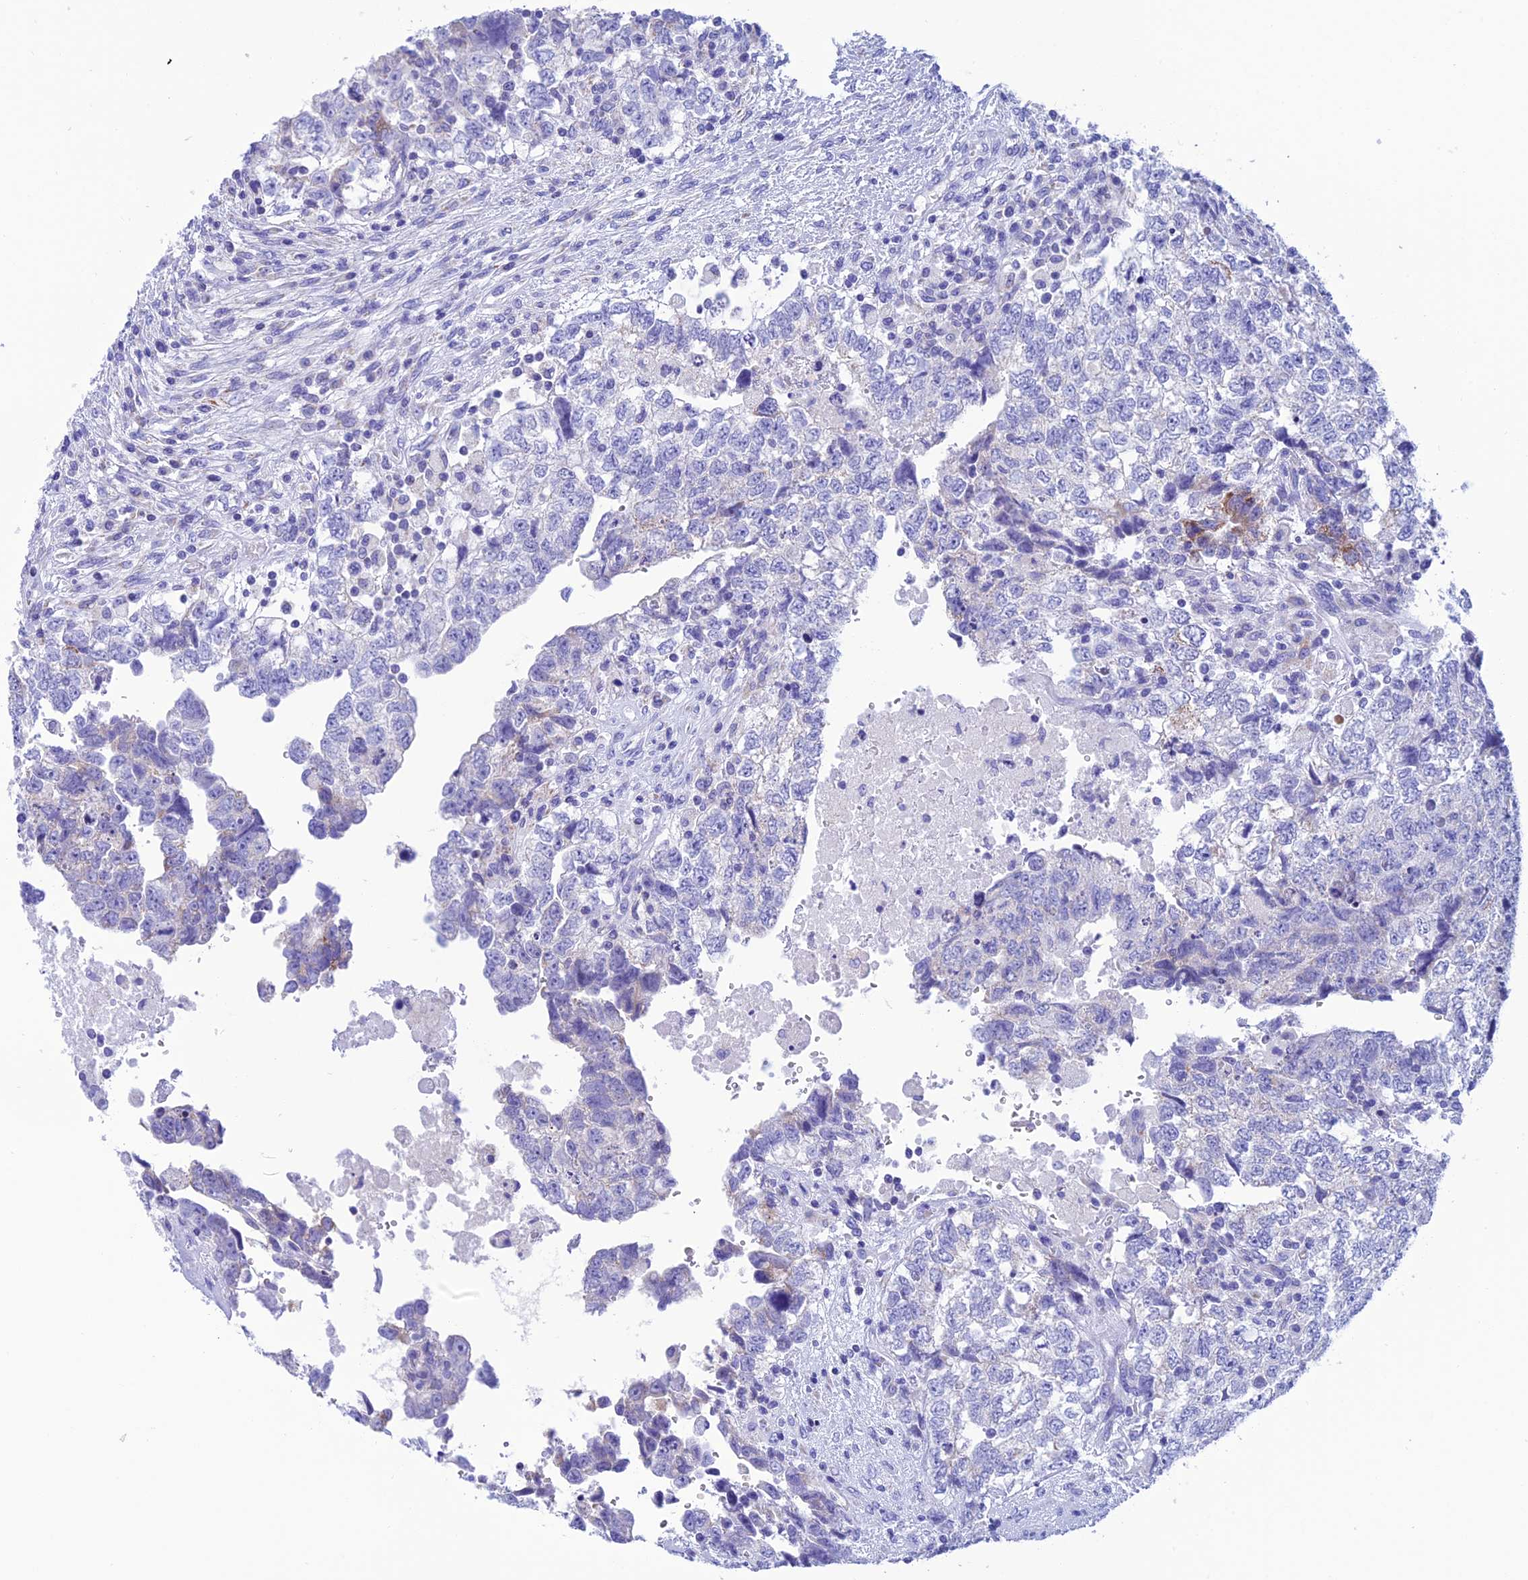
{"staining": {"intensity": "negative", "quantity": "none", "location": "none"}, "tissue": "testis cancer", "cell_type": "Tumor cells", "image_type": "cancer", "snomed": [{"axis": "morphology", "description": "Carcinoma, Embryonal, NOS"}, {"axis": "topography", "description": "Testis"}], "caption": "This is an IHC photomicrograph of testis cancer (embryonal carcinoma). There is no staining in tumor cells.", "gene": "NXPE4", "patient": {"sex": "male", "age": 37}}